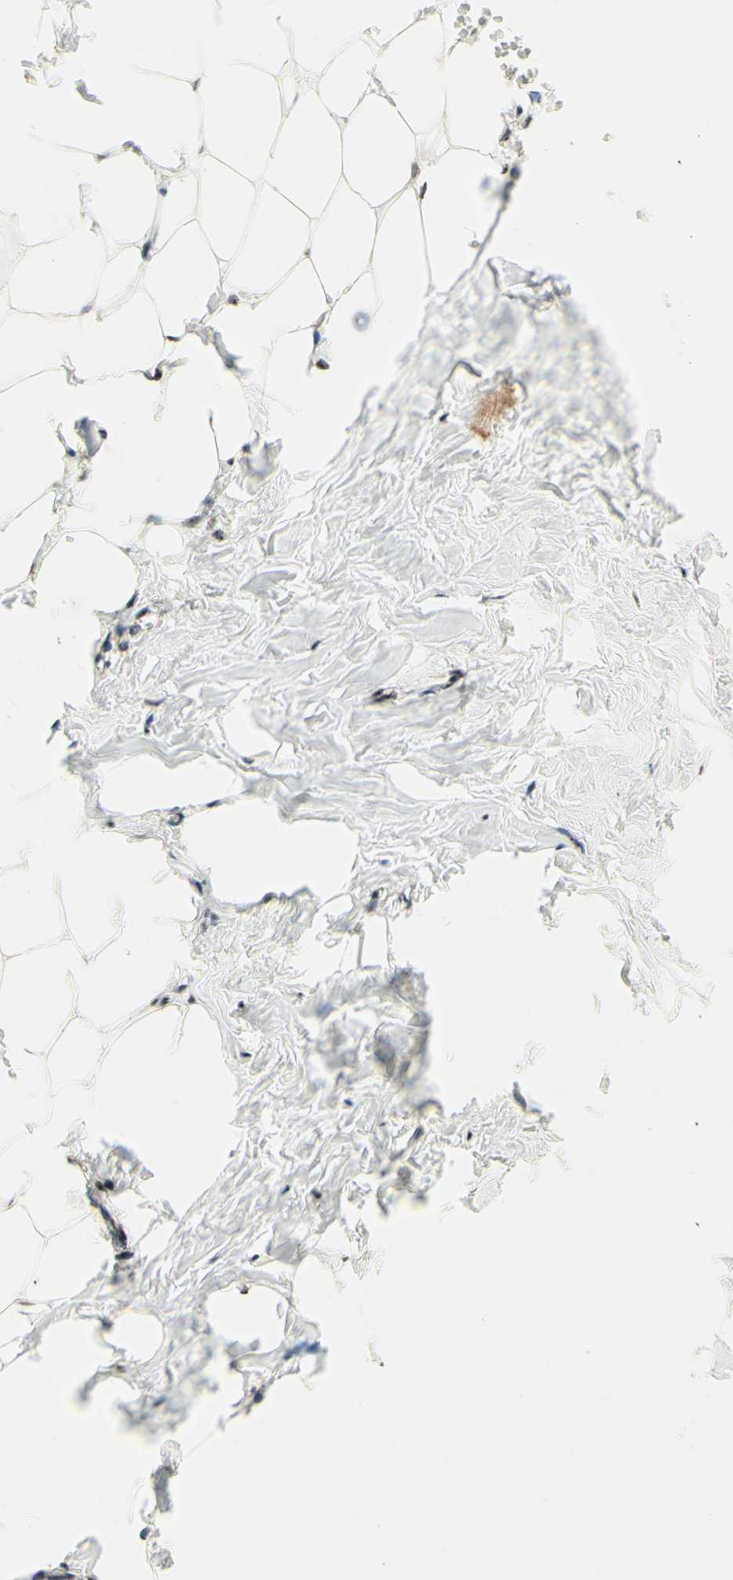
{"staining": {"intensity": "negative", "quantity": "none", "location": "none"}, "tissue": "breast", "cell_type": "Adipocytes", "image_type": "normal", "snomed": [{"axis": "morphology", "description": "Normal tissue, NOS"}, {"axis": "topography", "description": "Breast"}], "caption": "Protein analysis of benign breast reveals no significant staining in adipocytes.", "gene": "DHX9", "patient": {"sex": "female", "age": 27}}